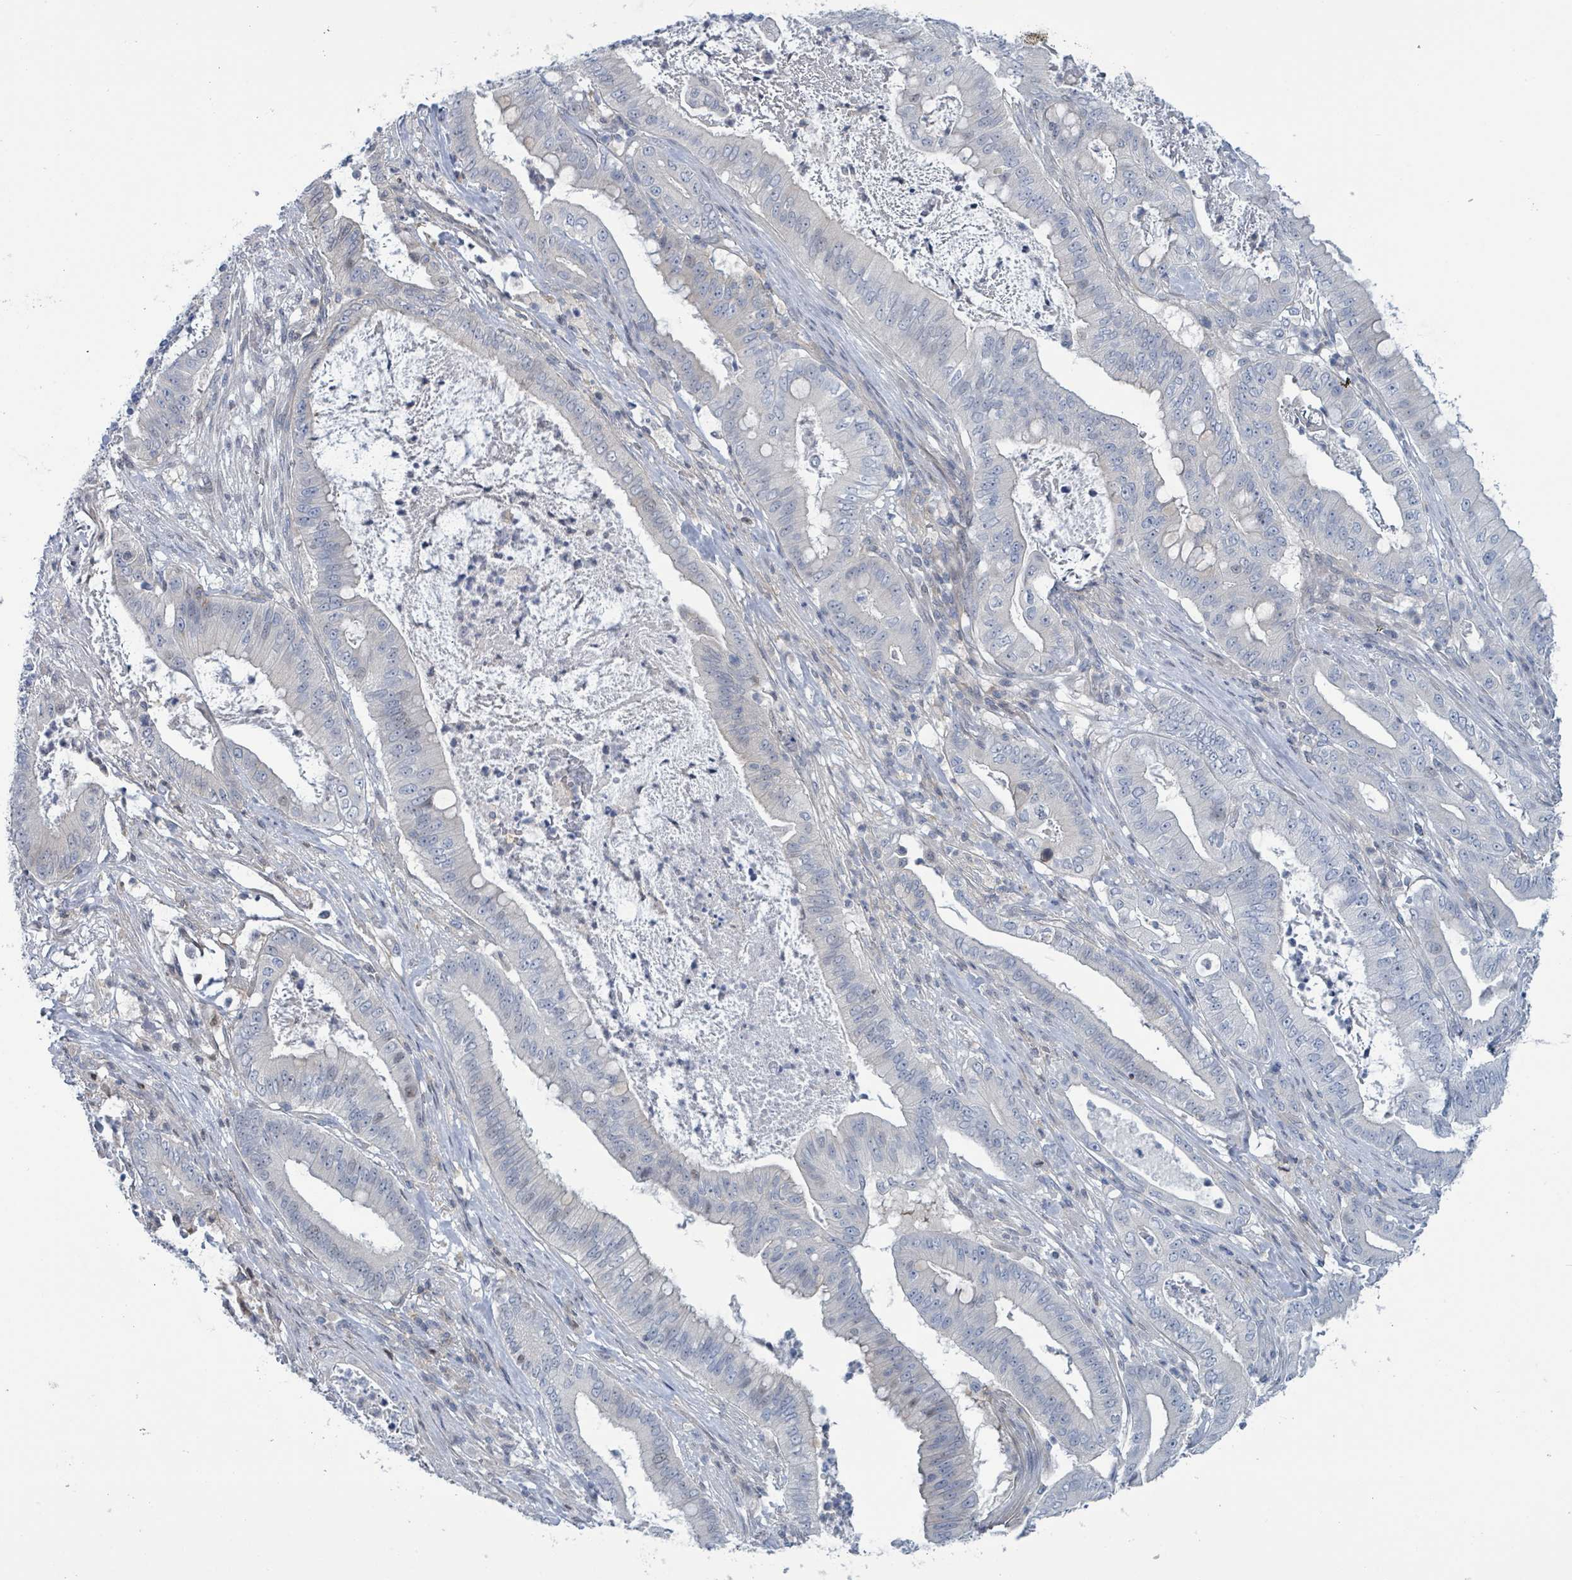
{"staining": {"intensity": "negative", "quantity": "none", "location": "none"}, "tissue": "pancreatic cancer", "cell_type": "Tumor cells", "image_type": "cancer", "snomed": [{"axis": "morphology", "description": "Adenocarcinoma, NOS"}, {"axis": "topography", "description": "Pancreas"}], "caption": "High power microscopy image of an immunohistochemistry image of pancreatic cancer (adenocarcinoma), revealing no significant expression in tumor cells.", "gene": "DGKZ", "patient": {"sex": "male", "age": 71}}